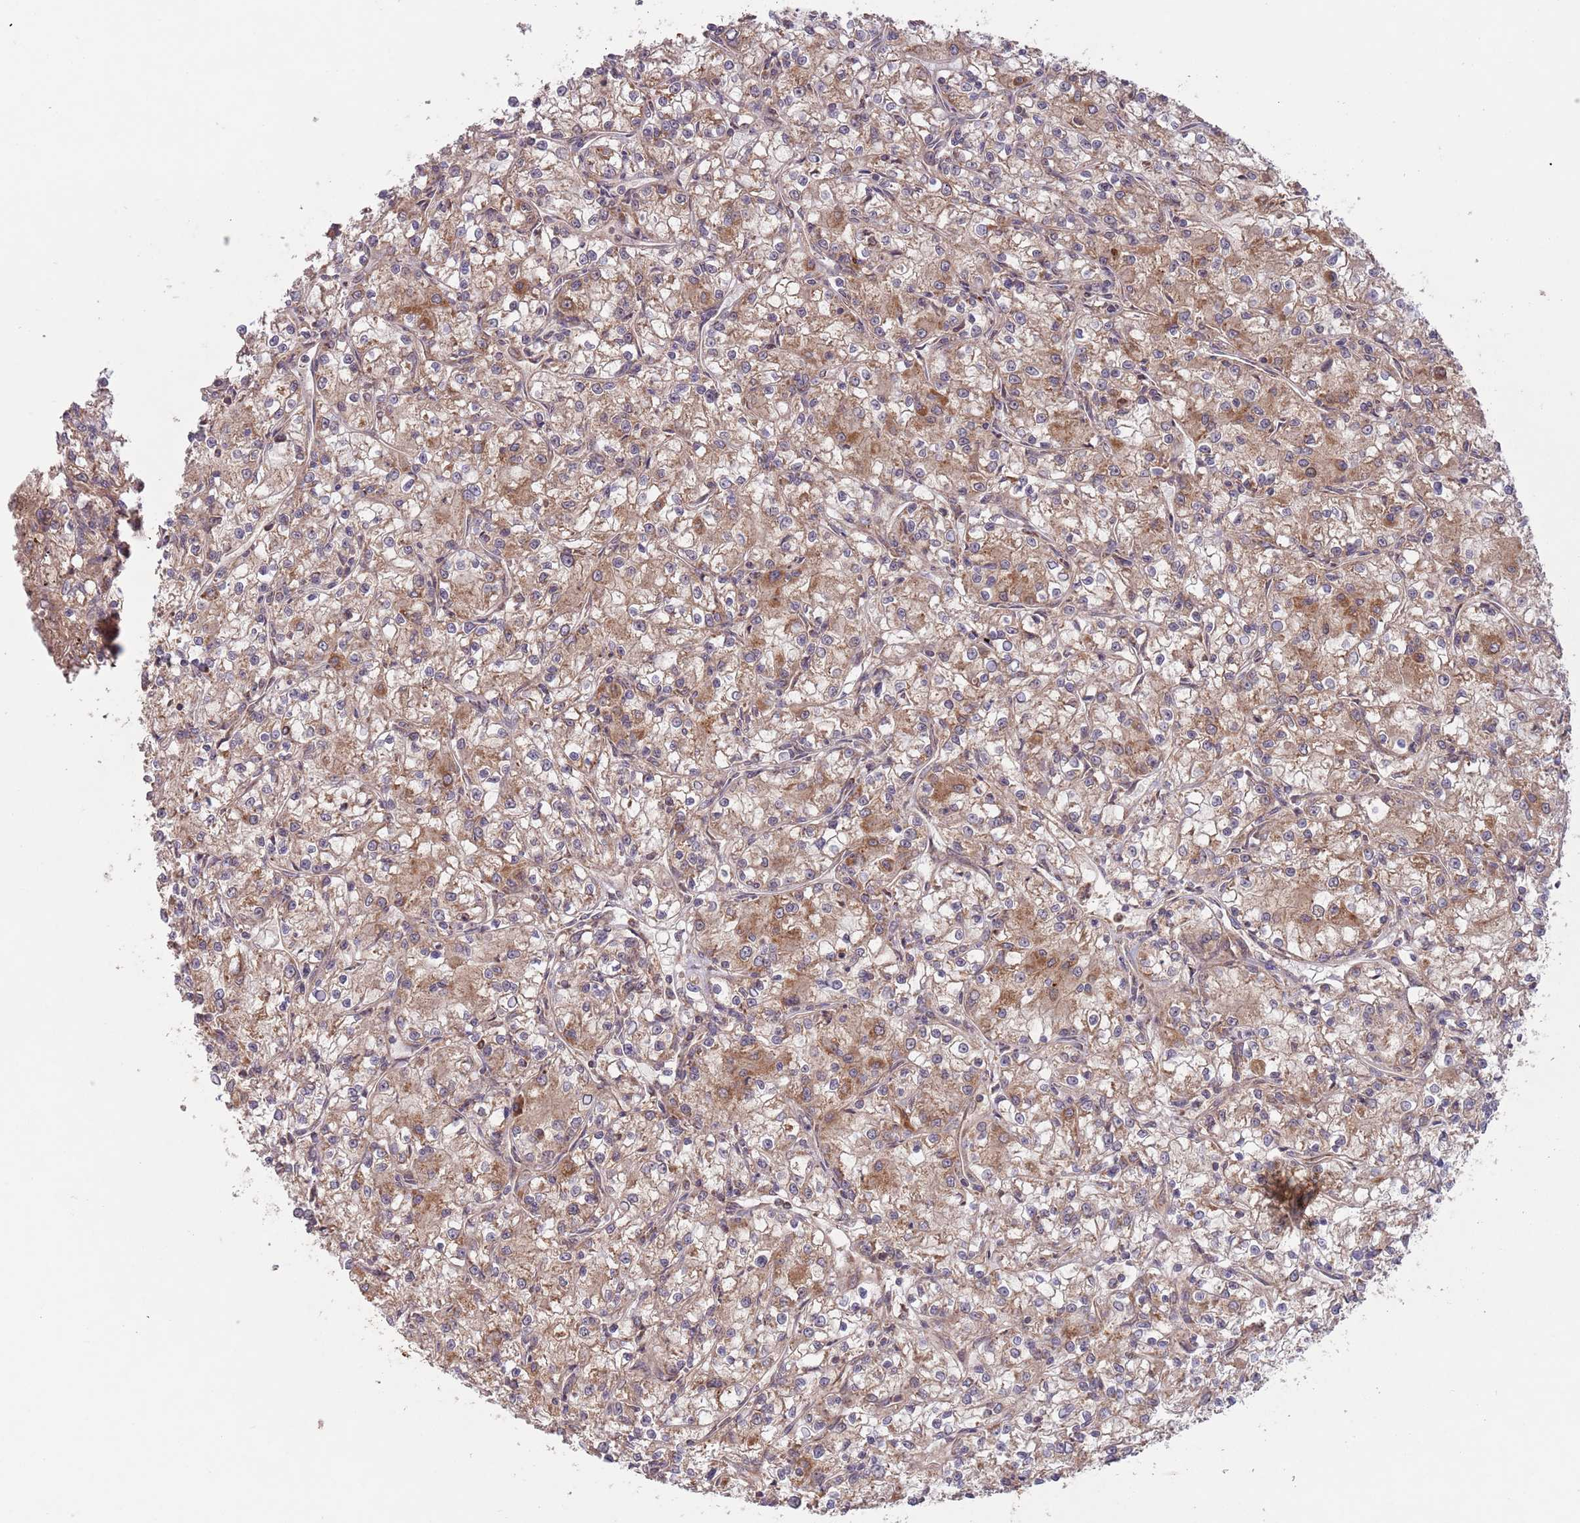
{"staining": {"intensity": "moderate", "quantity": ">75%", "location": "cytoplasmic/membranous"}, "tissue": "renal cancer", "cell_type": "Tumor cells", "image_type": "cancer", "snomed": [{"axis": "morphology", "description": "Adenocarcinoma, NOS"}, {"axis": "topography", "description": "Kidney"}], "caption": "Approximately >75% of tumor cells in human renal adenocarcinoma exhibit moderate cytoplasmic/membranous protein positivity as visualized by brown immunohistochemical staining.", "gene": "MFNG", "patient": {"sex": "female", "age": 59}}